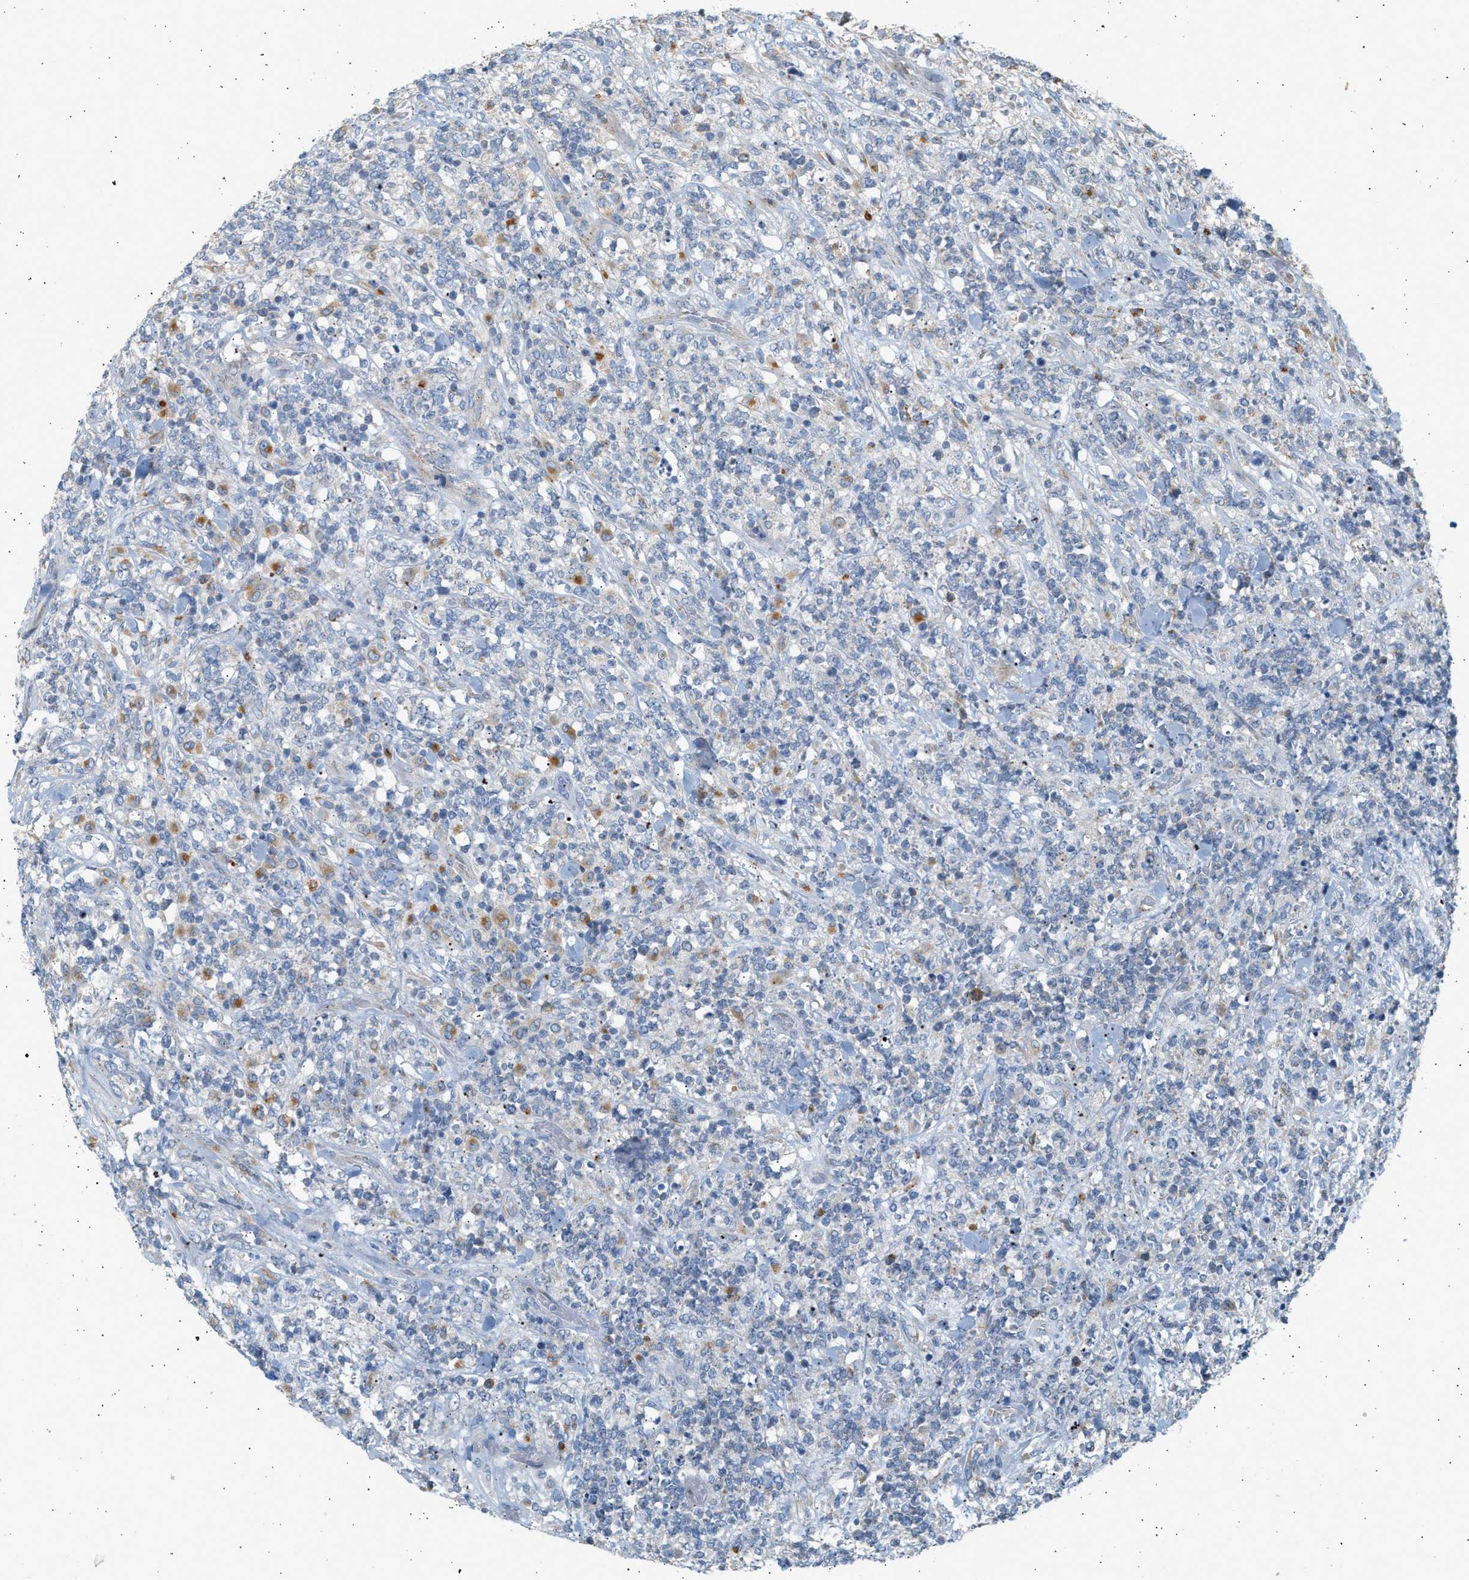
{"staining": {"intensity": "moderate", "quantity": "<25%", "location": "cytoplasmic/membranous"}, "tissue": "lymphoma", "cell_type": "Tumor cells", "image_type": "cancer", "snomed": [{"axis": "morphology", "description": "Malignant lymphoma, non-Hodgkin's type, High grade"}, {"axis": "topography", "description": "Soft tissue"}], "caption": "Malignant lymphoma, non-Hodgkin's type (high-grade) stained with a brown dye exhibits moderate cytoplasmic/membranous positive staining in approximately <25% of tumor cells.", "gene": "ENTHD1", "patient": {"sex": "male", "age": 18}}